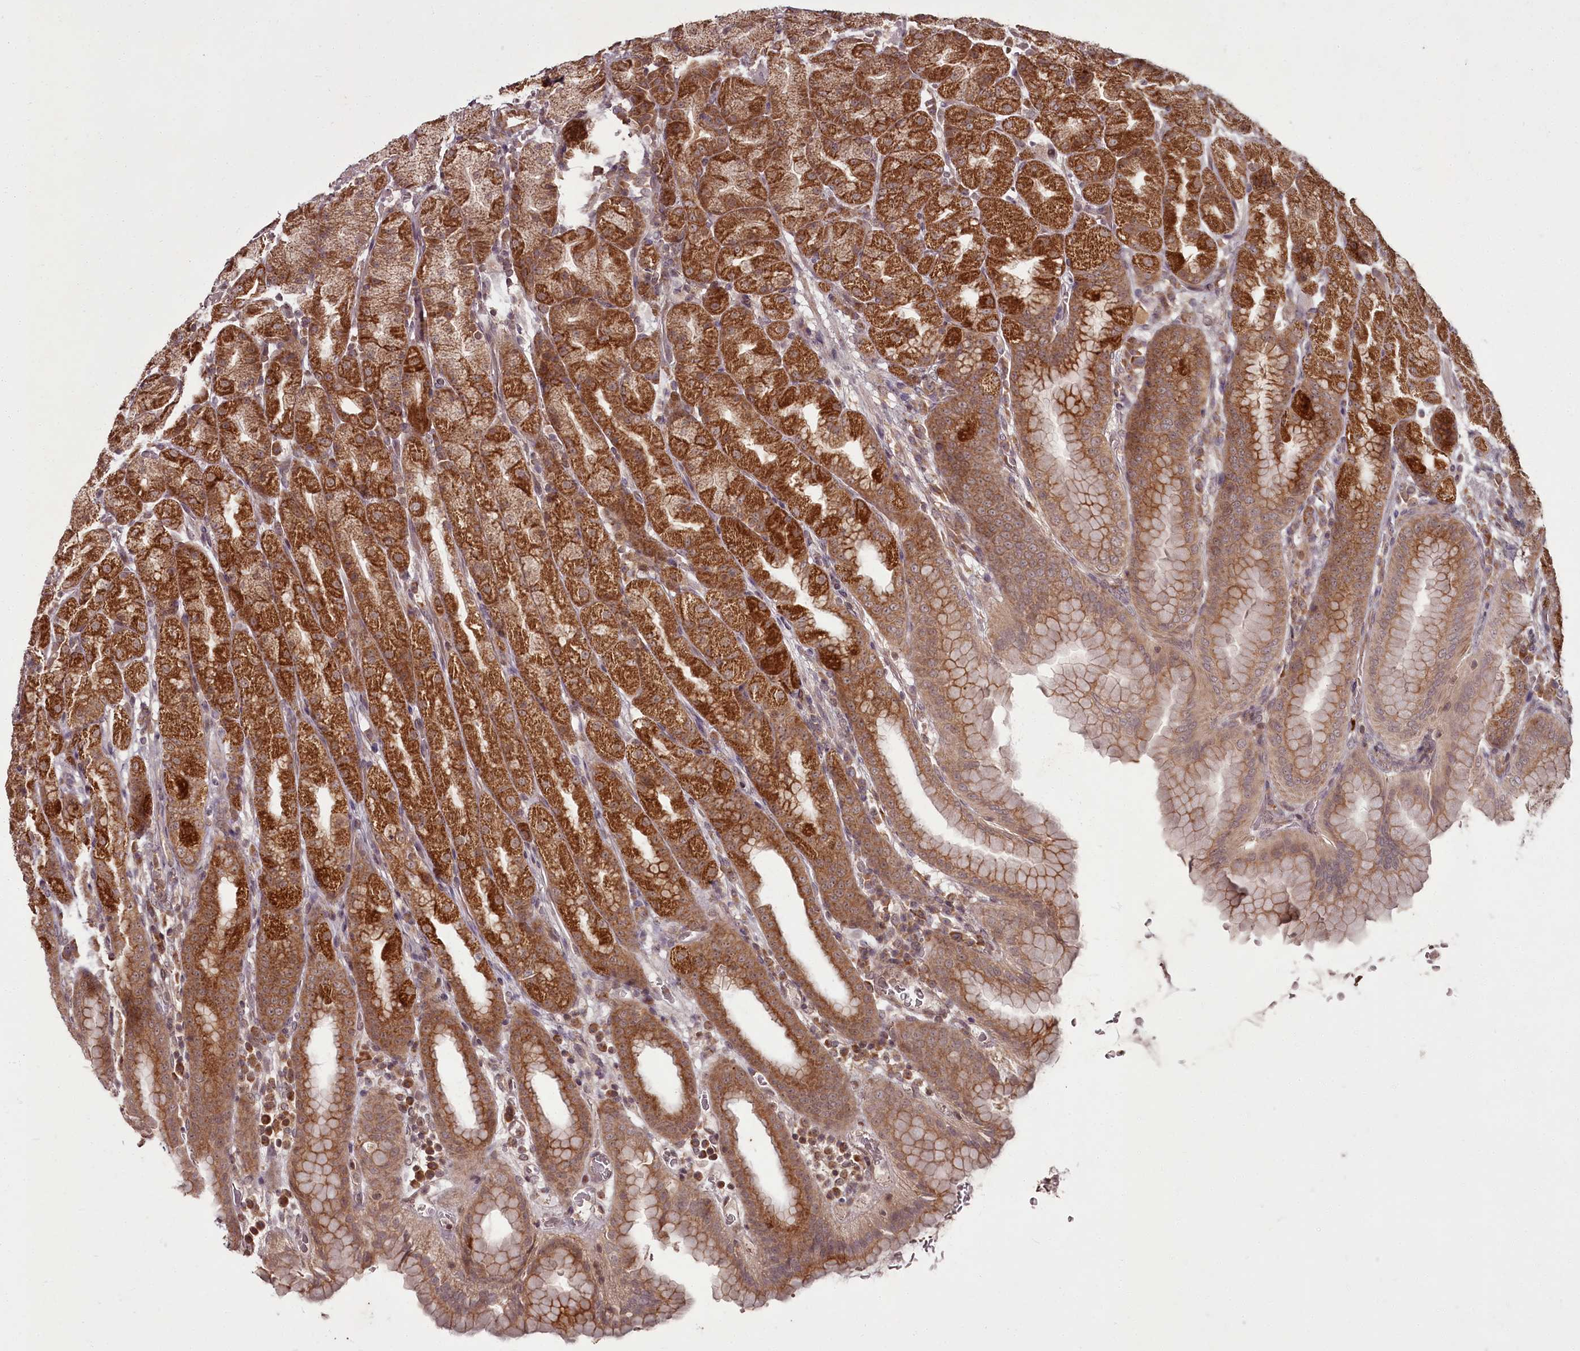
{"staining": {"intensity": "strong", "quantity": "25%-75%", "location": "cytoplasmic/membranous"}, "tissue": "stomach", "cell_type": "Glandular cells", "image_type": "normal", "snomed": [{"axis": "morphology", "description": "Normal tissue, NOS"}, {"axis": "topography", "description": "Stomach, upper"}], "caption": "A high-resolution photomicrograph shows immunohistochemistry (IHC) staining of normal stomach, which exhibits strong cytoplasmic/membranous expression in approximately 25%-75% of glandular cells.", "gene": "PCBP2", "patient": {"sex": "male", "age": 68}}